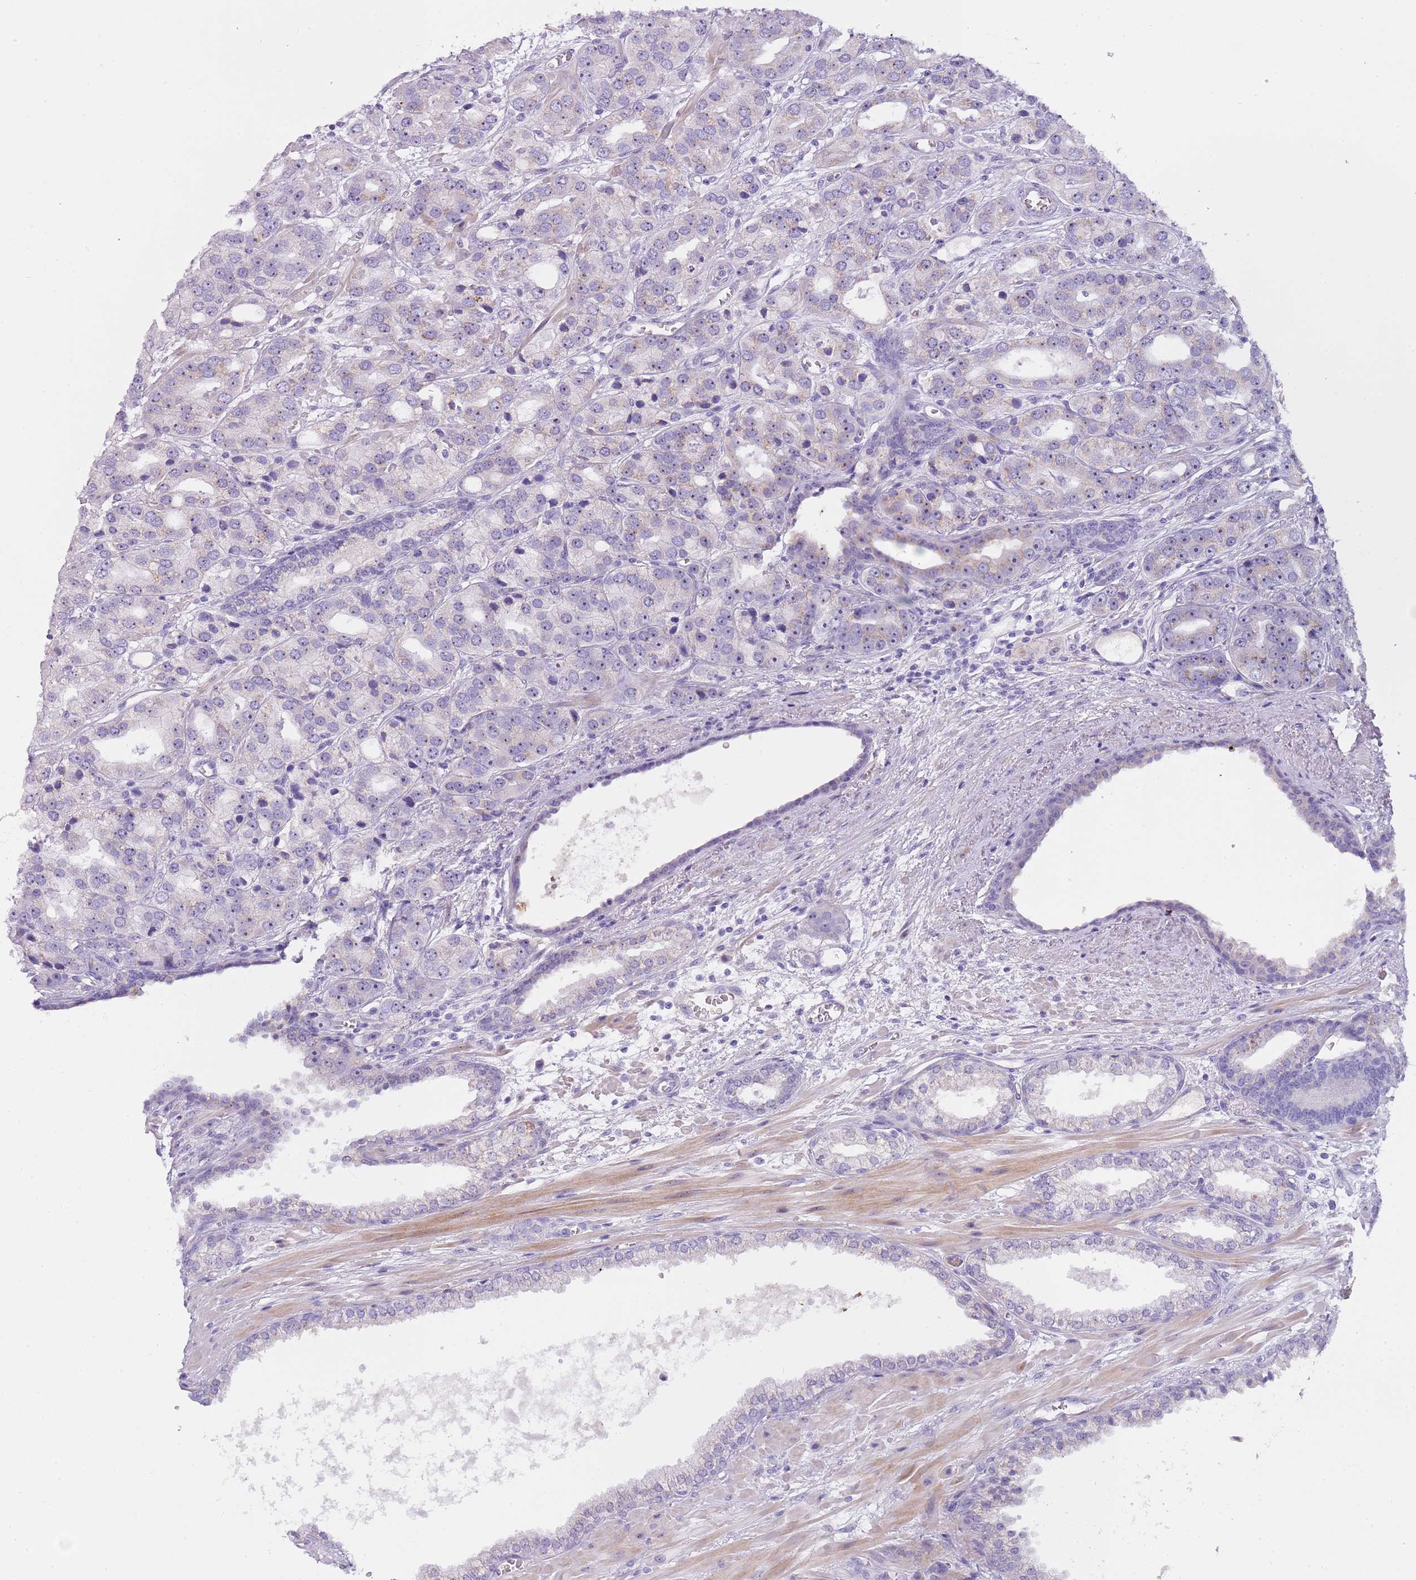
{"staining": {"intensity": "negative", "quantity": "none", "location": "none"}, "tissue": "prostate cancer", "cell_type": "Tumor cells", "image_type": "cancer", "snomed": [{"axis": "morphology", "description": "Adenocarcinoma, High grade"}, {"axis": "topography", "description": "Prostate"}], "caption": "Human prostate adenocarcinoma (high-grade) stained for a protein using IHC shows no expression in tumor cells.", "gene": "NBPF6", "patient": {"sex": "male", "age": 71}}